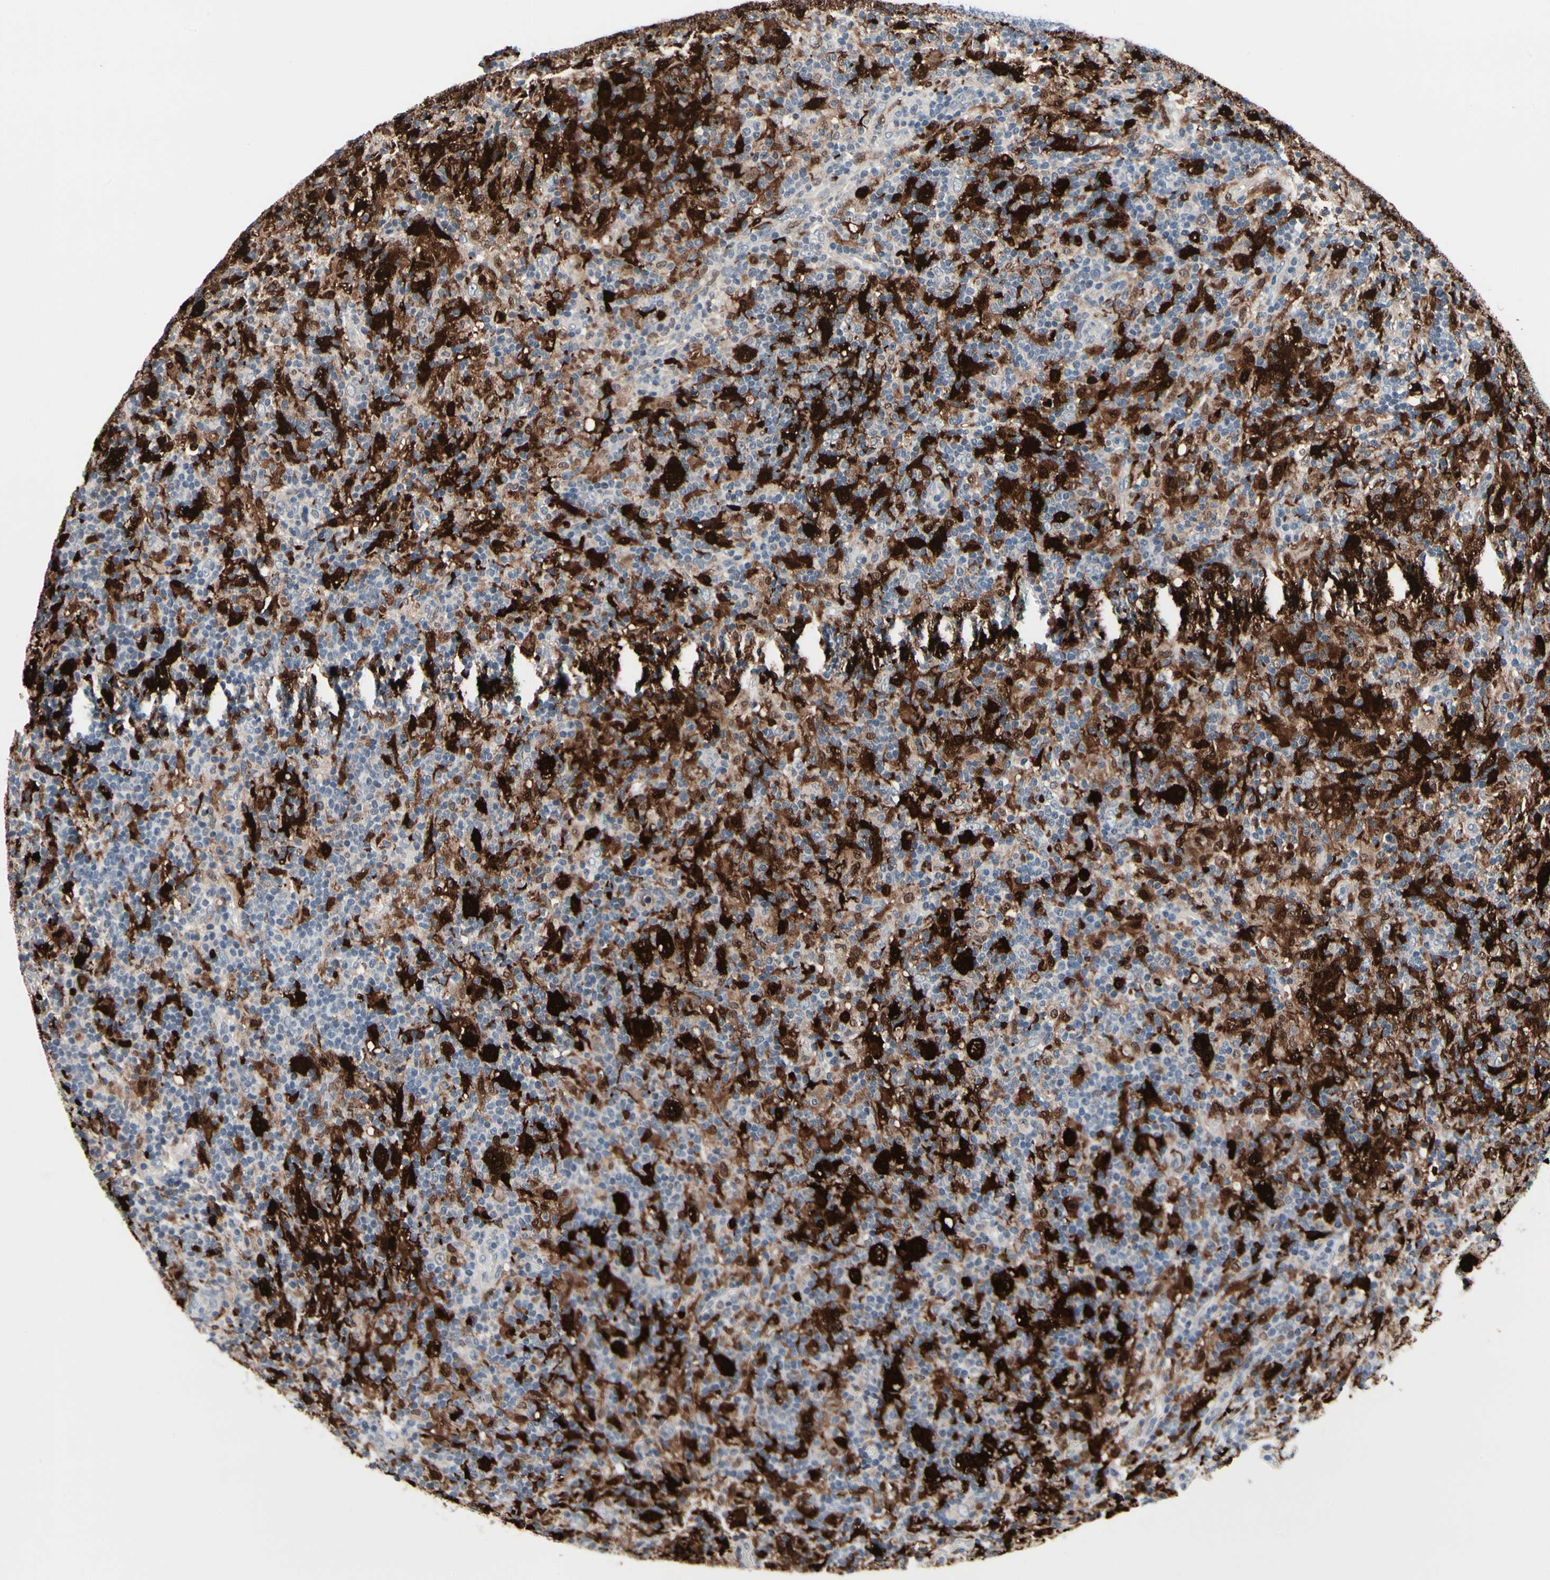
{"staining": {"intensity": "strong", "quantity": ">75%", "location": "cytoplasmic/membranous,nuclear"}, "tissue": "lymphoma", "cell_type": "Tumor cells", "image_type": "cancer", "snomed": [{"axis": "morphology", "description": "Hodgkin's disease, NOS"}, {"axis": "topography", "description": "Lymph node"}], "caption": "Protein staining of lymphoma tissue demonstrates strong cytoplasmic/membranous and nuclear positivity in approximately >75% of tumor cells.", "gene": "TXN", "patient": {"sex": "male", "age": 70}}